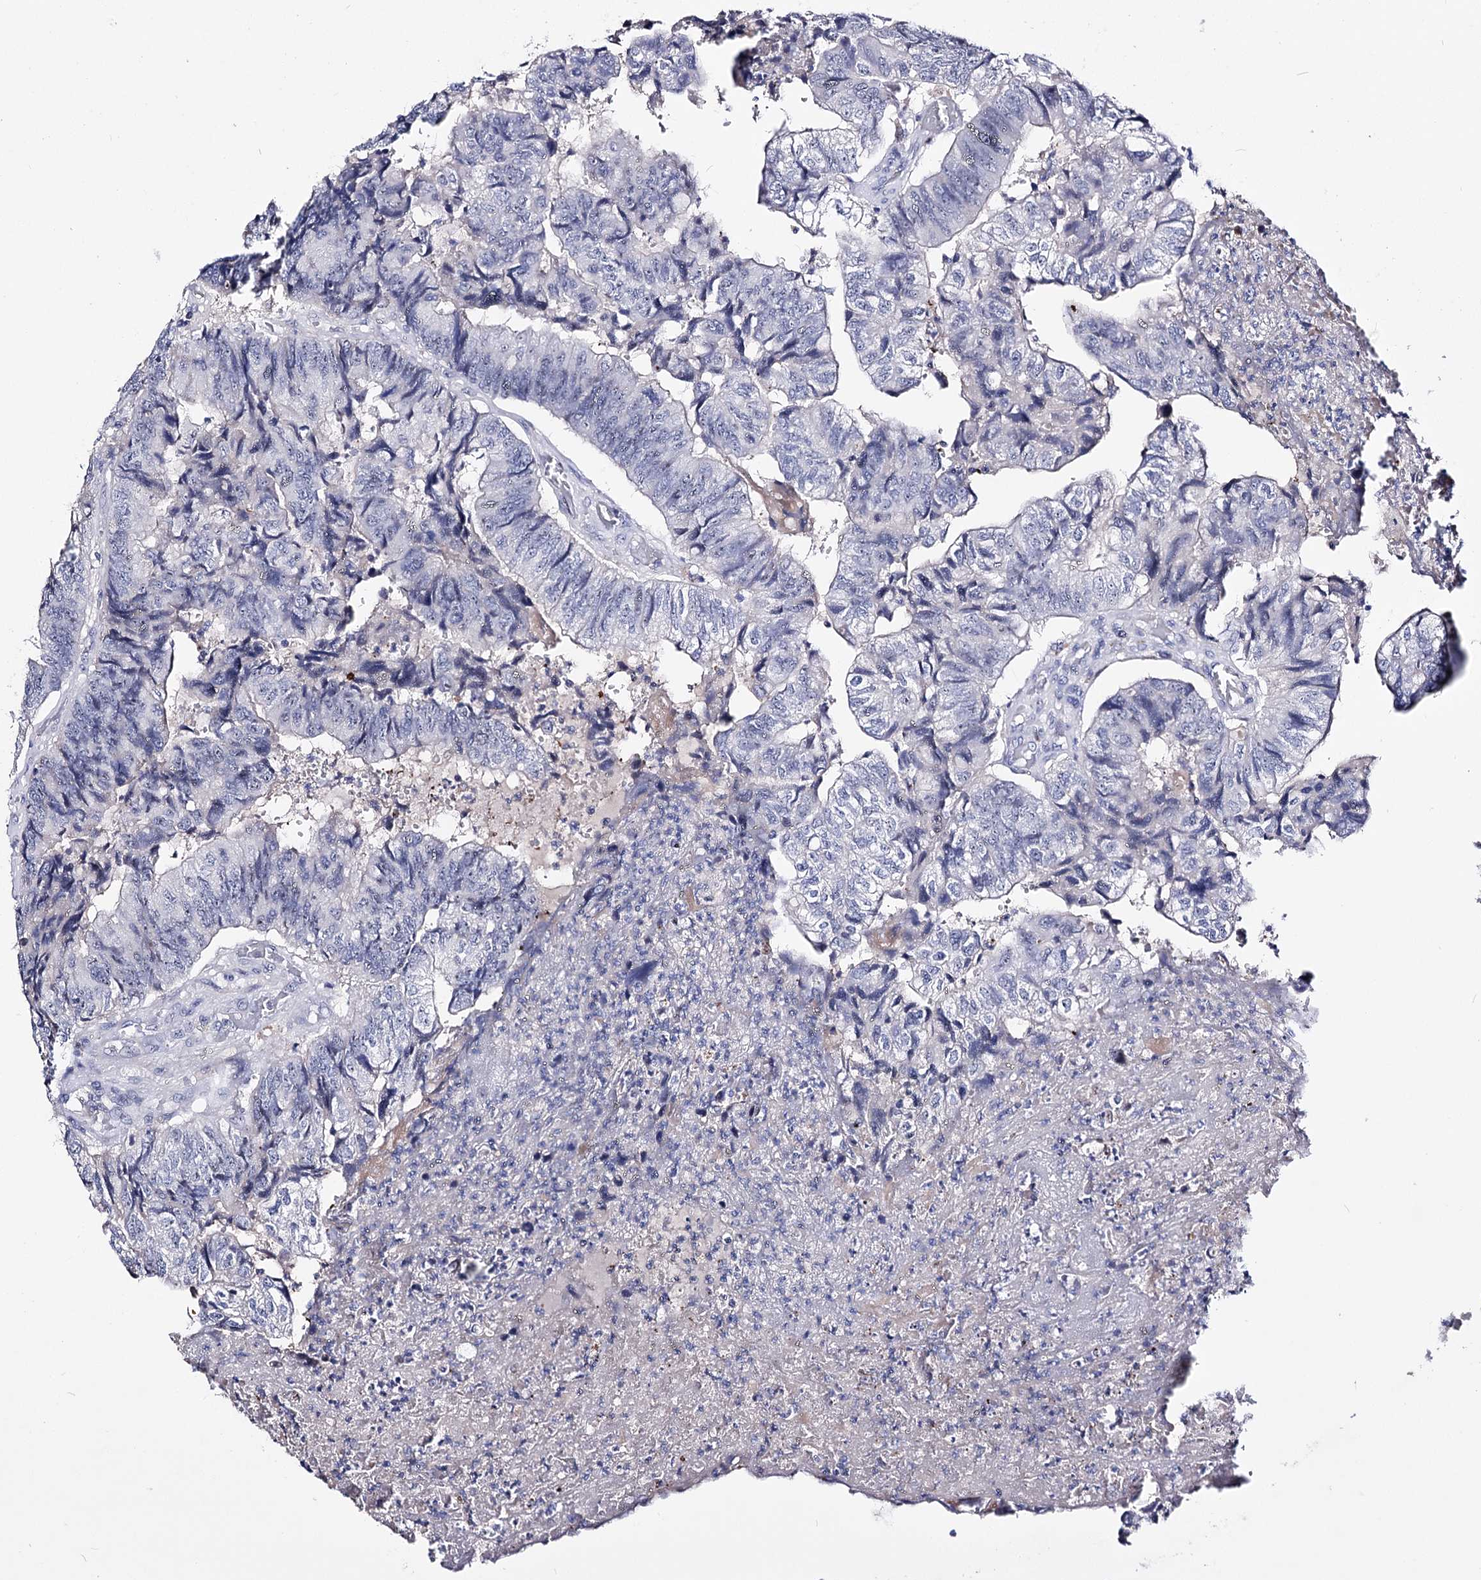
{"staining": {"intensity": "negative", "quantity": "none", "location": "none"}, "tissue": "colorectal cancer", "cell_type": "Tumor cells", "image_type": "cancer", "snomed": [{"axis": "morphology", "description": "Adenocarcinoma, NOS"}, {"axis": "topography", "description": "Colon"}], "caption": "This is a histopathology image of immunohistochemistry (IHC) staining of colorectal cancer, which shows no staining in tumor cells.", "gene": "PCGF5", "patient": {"sex": "female", "age": 67}}